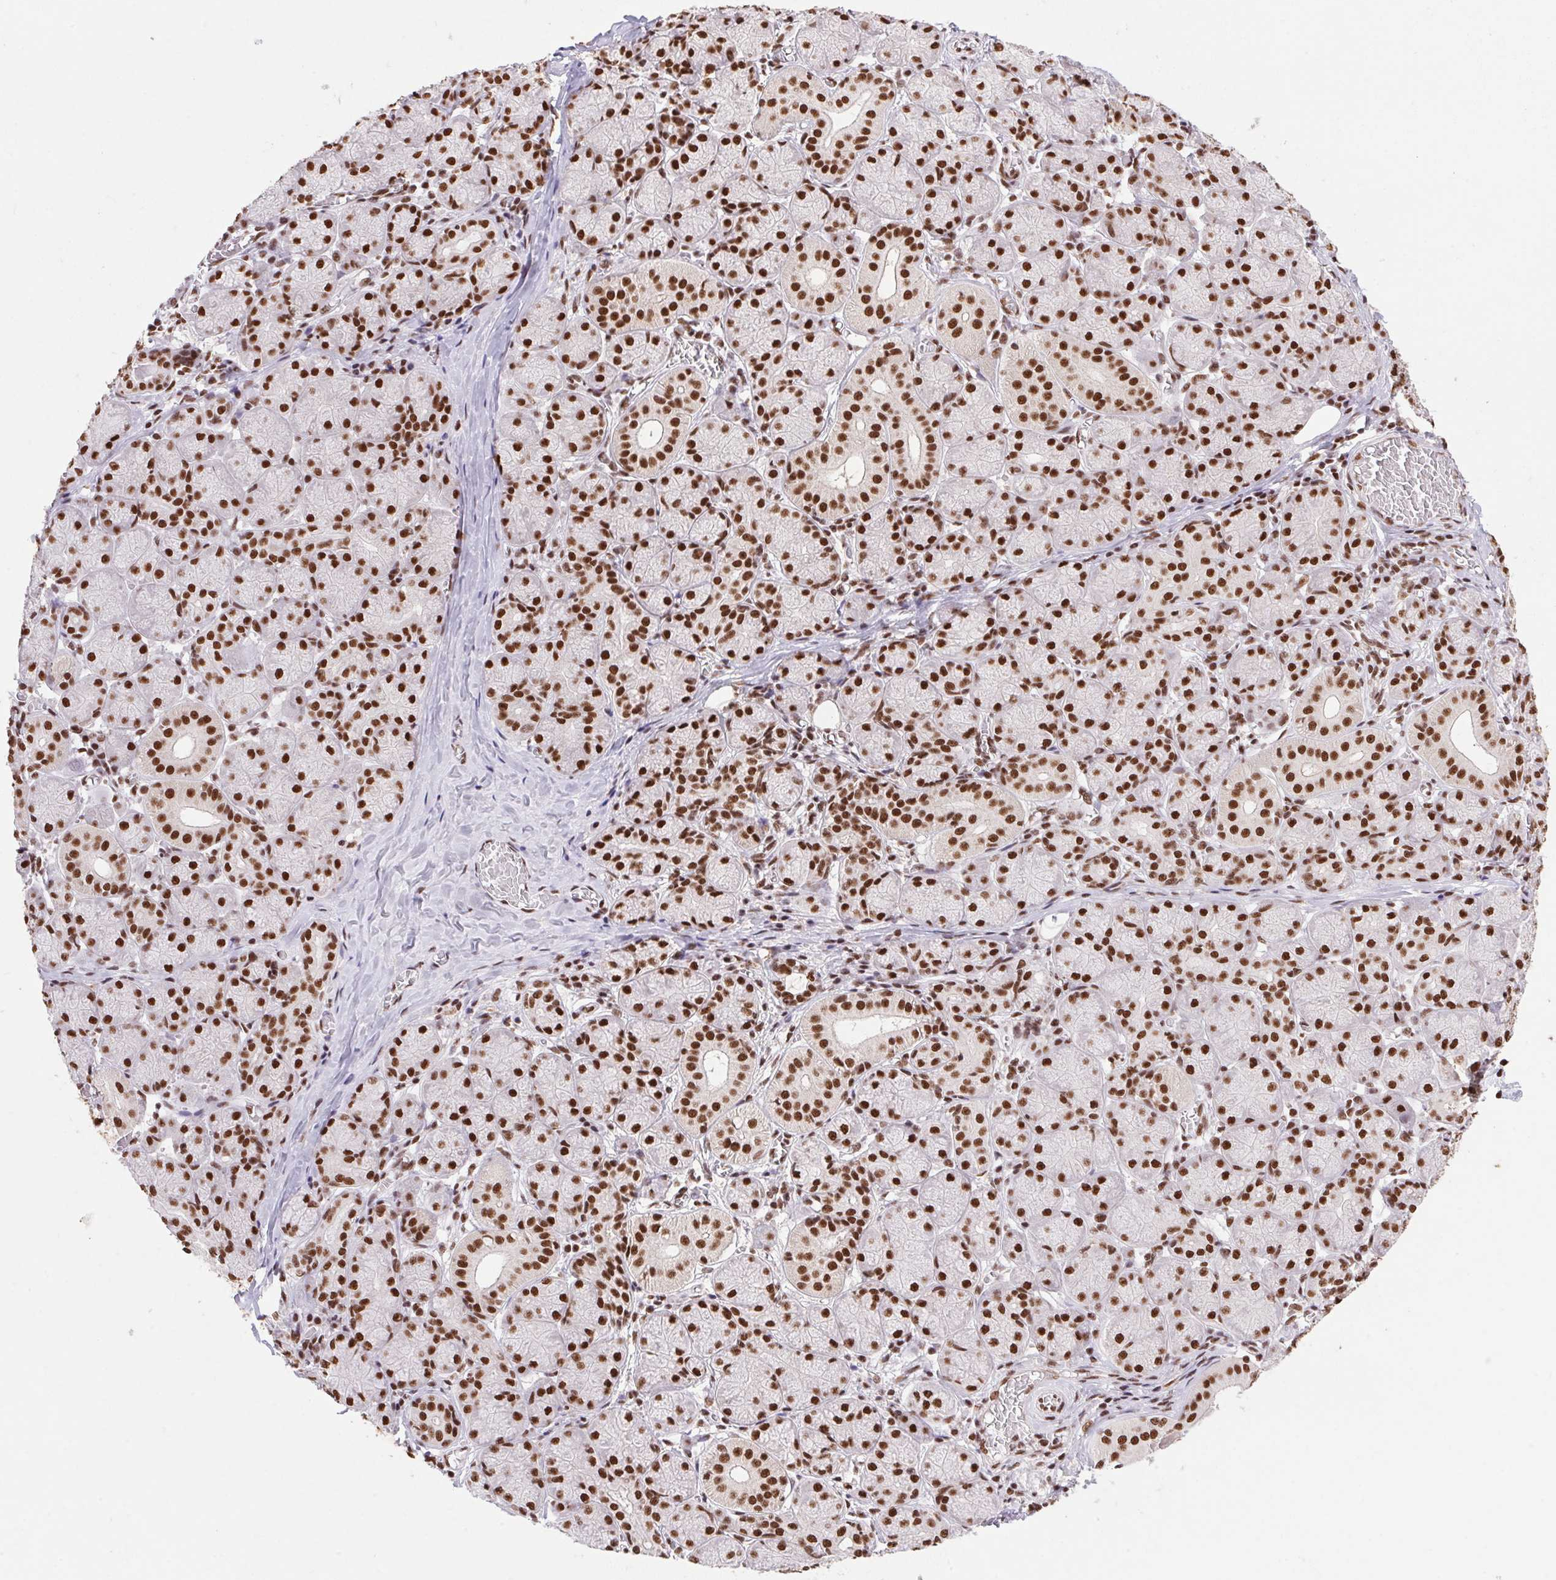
{"staining": {"intensity": "strong", "quantity": ">75%", "location": "nuclear"}, "tissue": "salivary gland", "cell_type": "Glandular cells", "image_type": "normal", "snomed": [{"axis": "morphology", "description": "Normal tissue, NOS"}, {"axis": "topography", "description": "Salivary gland"}, {"axis": "topography", "description": "Peripheral nerve tissue"}], "caption": "Protein analysis of normal salivary gland shows strong nuclear expression in about >75% of glandular cells.", "gene": "ZNF207", "patient": {"sex": "female", "age": 24}}